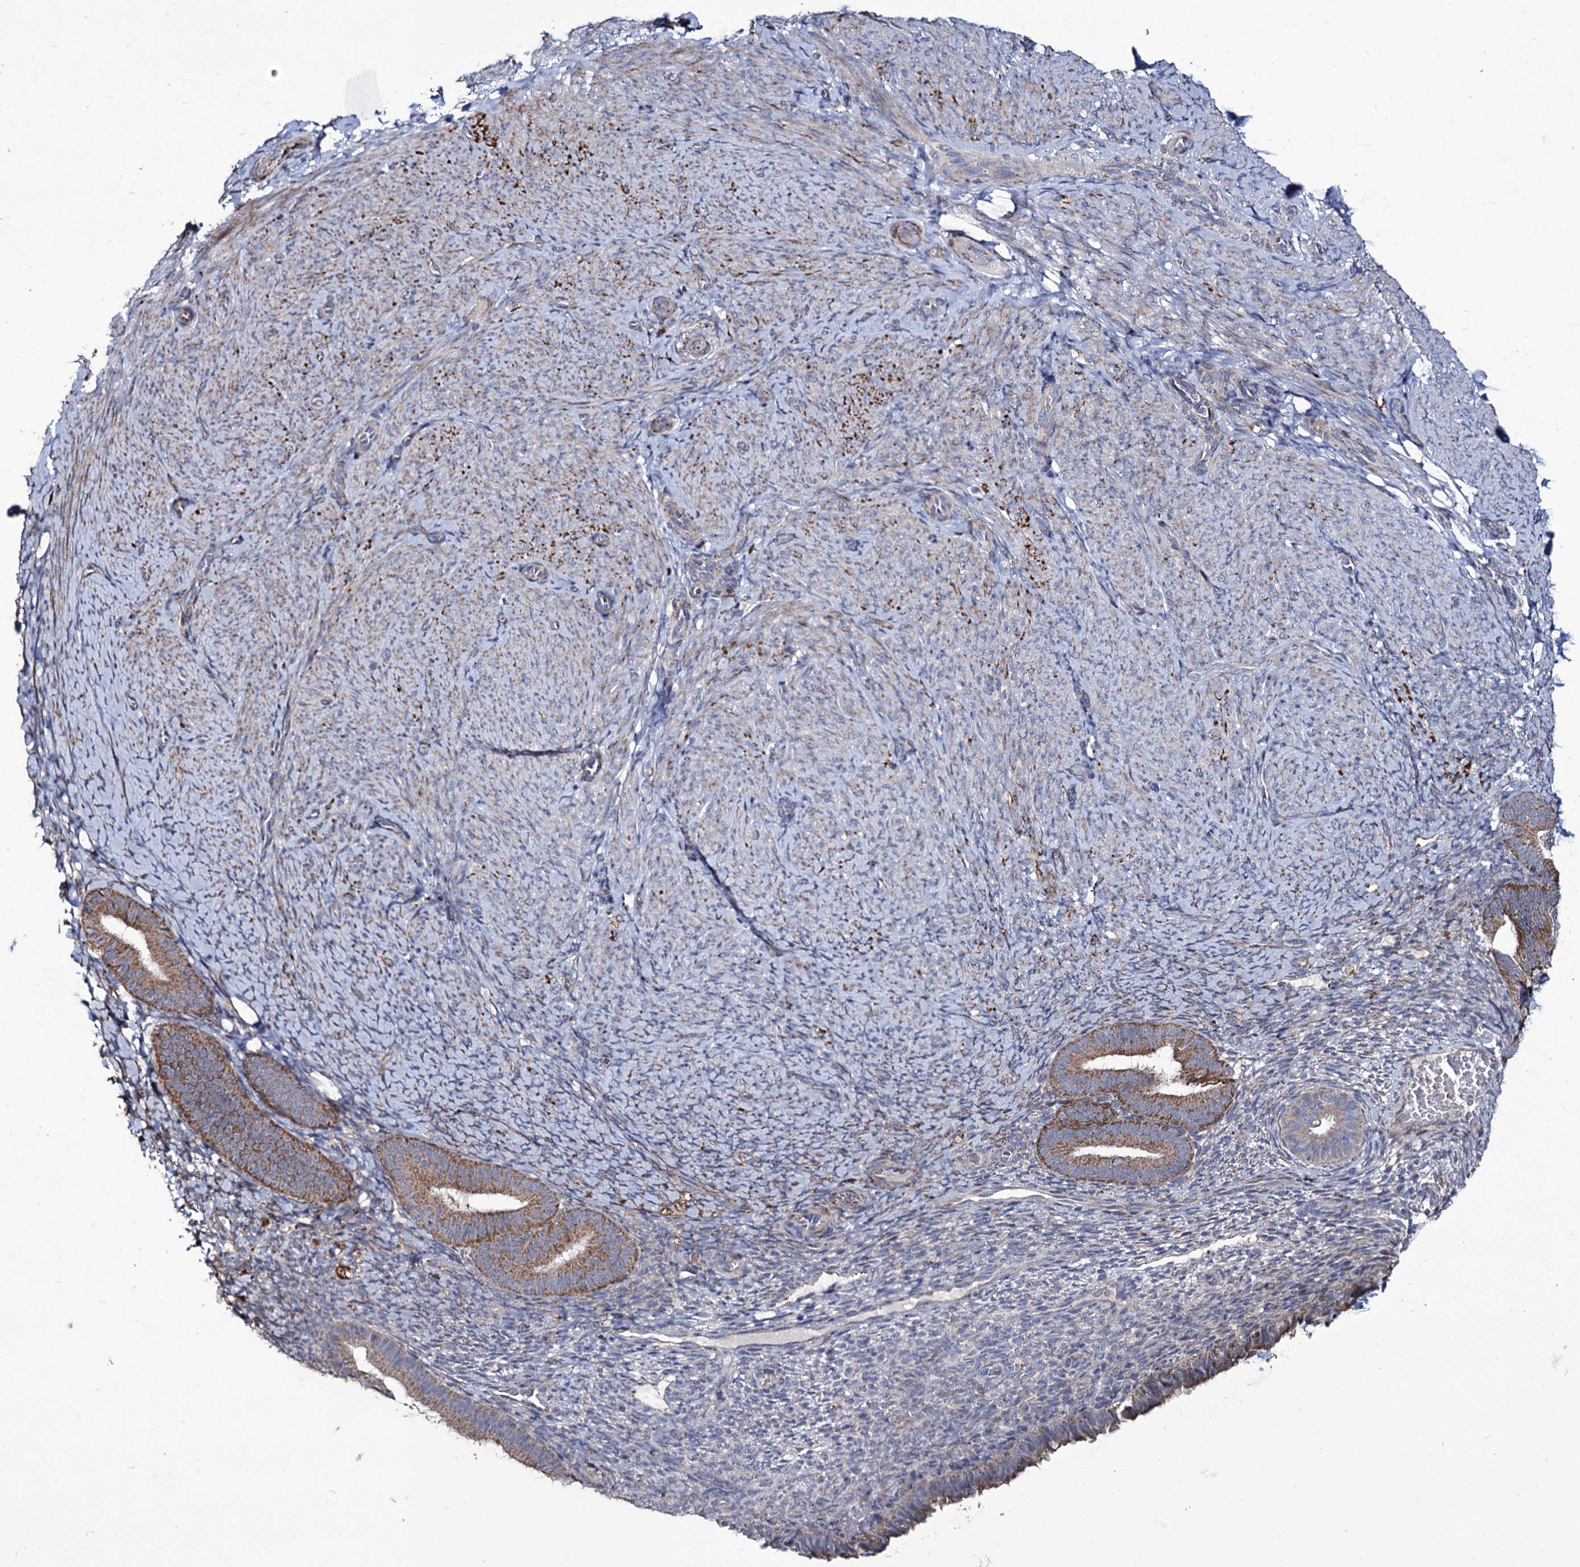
{"staining": {"intensity": "negative", "quantity": "none", "location": "none"}, "tissue": "endometrium", "cell_type": "Cells in endometrial stroma", "image_type": "normal", "snomed": [{"axis": "morphology", "description": "Normal tissue, NOS"}, {"axis": "topography", "description": "Endometrium"}], "caption": "Immunohistochemistry (IHC) of unremarkable endometrium reveals no positivity in cells in endometrial stroma. Nuclei are stained in blue.", "gene": "TUBGCP5", "patient": {"sex": "female", "age": 65}}